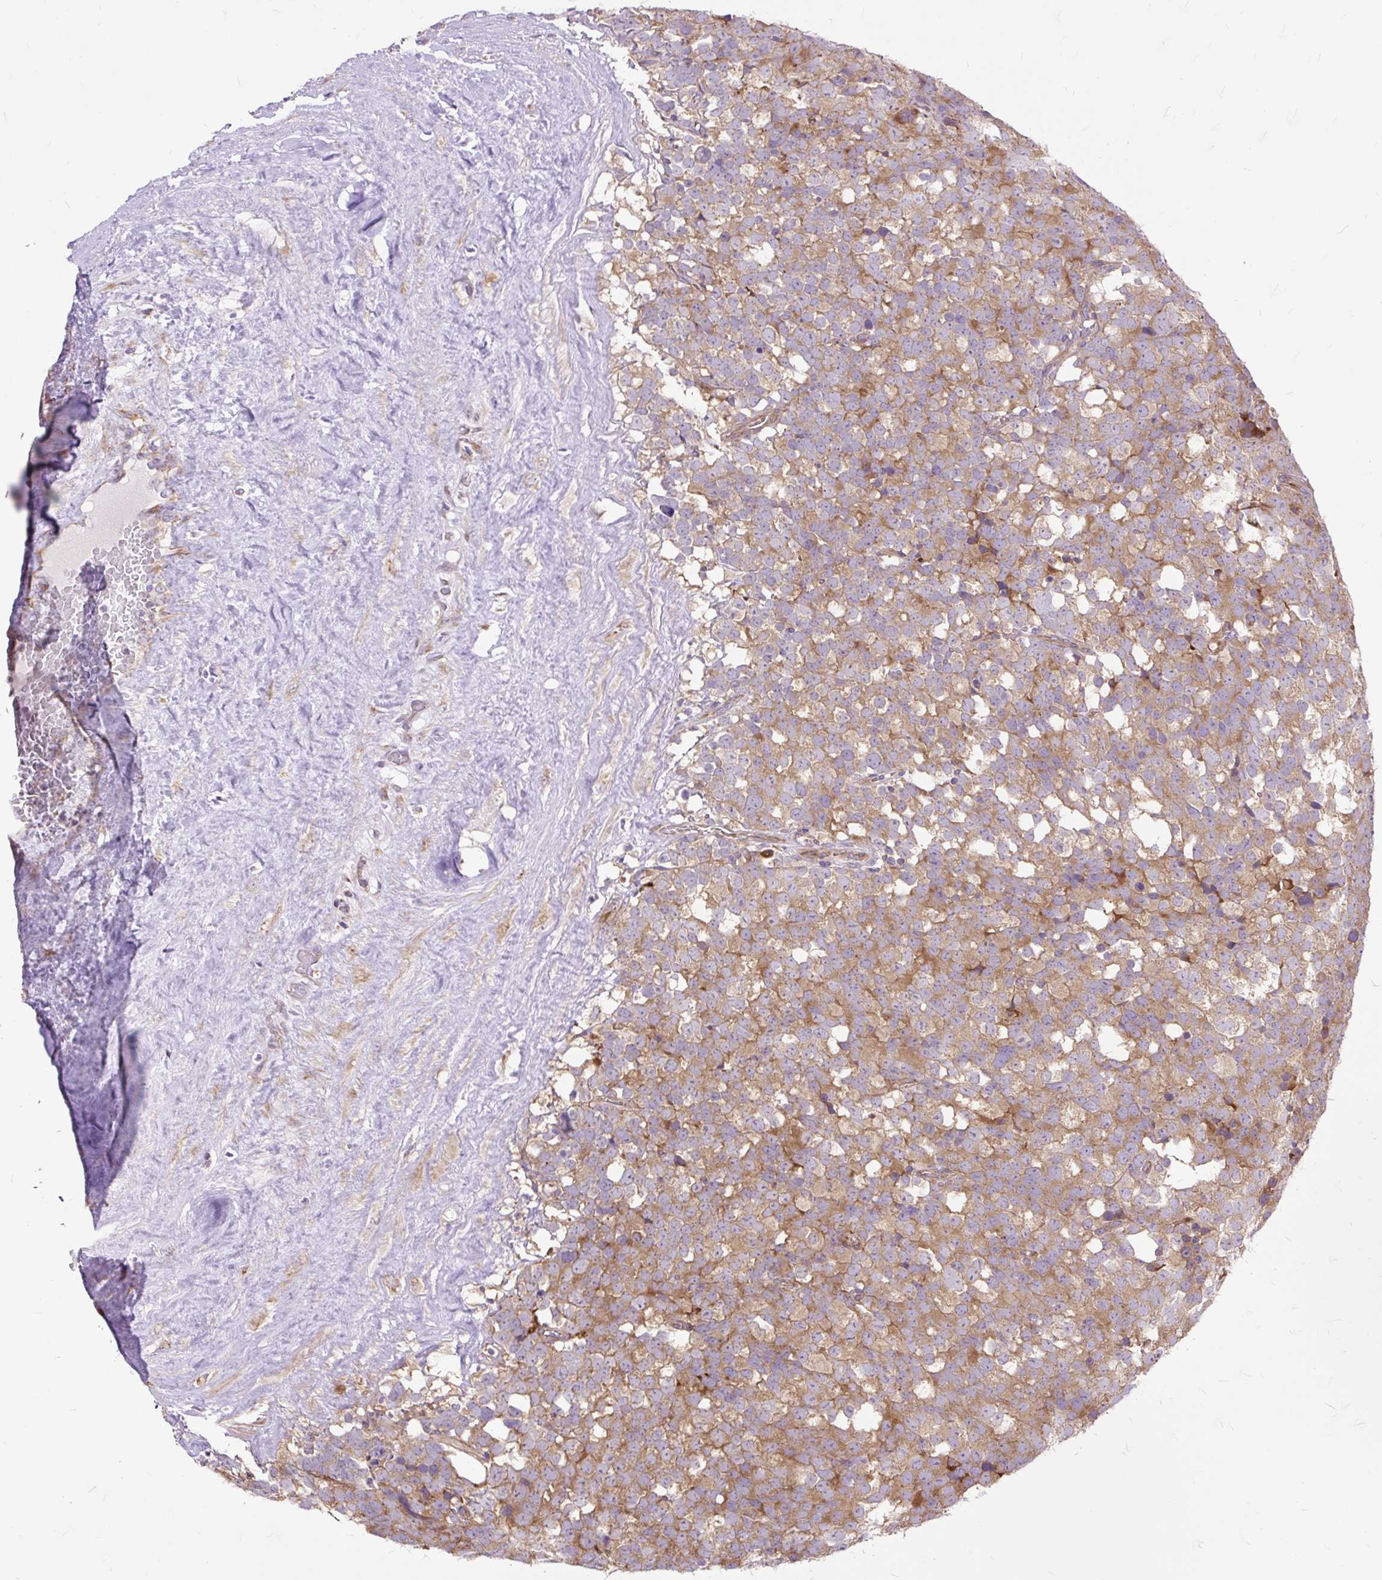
{"staining": {"intensity": "moderate", "quantity": ">75%", "location": "cytoplasmic/membranous"}, "tissue": "testis cancer", "cell_type": "Tumor cells", "image_type": "cancer", "snomed": [{"axis": "morphology", "description": "Seminoma, NOS"}, {"axis": "topography", "description": "Testis"}], "caption": "Seminoma (testis) stained for a protein displays moderate cytoplasmic/membranous positivity in tumor cells.", "gene": "RPS5", "patient": {"sex": "male", "age": 71}}